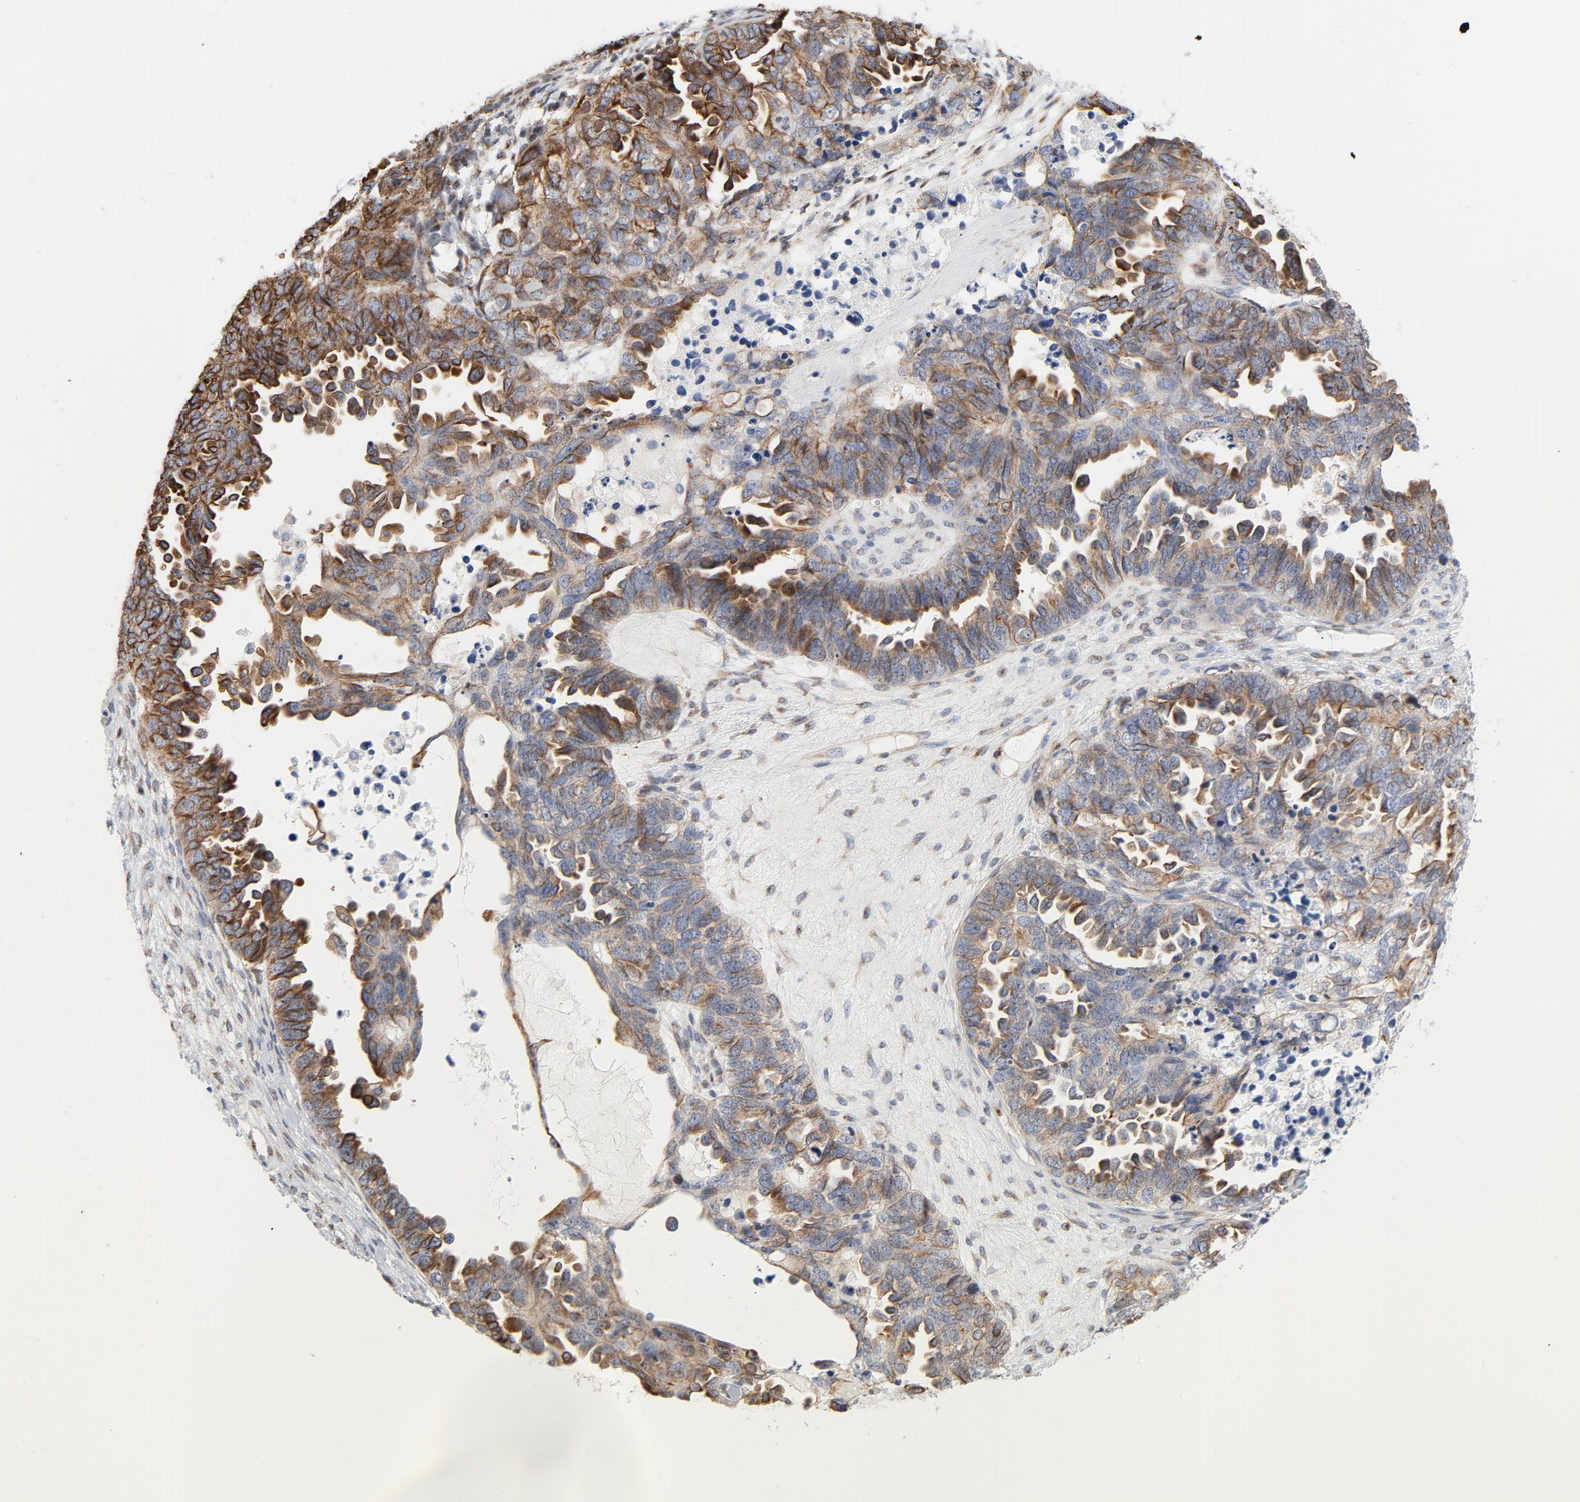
{"staining": {"intensity": "moderate", "quantity": "25%-75%", "location": "cytoplasmic/membranous"}, "tissue": "ovarian cancer", "cell_type": "Tumor cells", "image_type": "cancer", "snomed": [{"axis": "morphology", "description": "Cystadenocarcinoma, serous, NOS"}, {"axis": "topography", "description": "Ovary"}], "caption": "A brown stain highlights moderate cytoplasmic/membranous positivity of a protein in human ovarian serous cystadenocarcinoma tumor cells.", "gene": "TUBB1", "patient": {"sex": "female", "age": 82}}